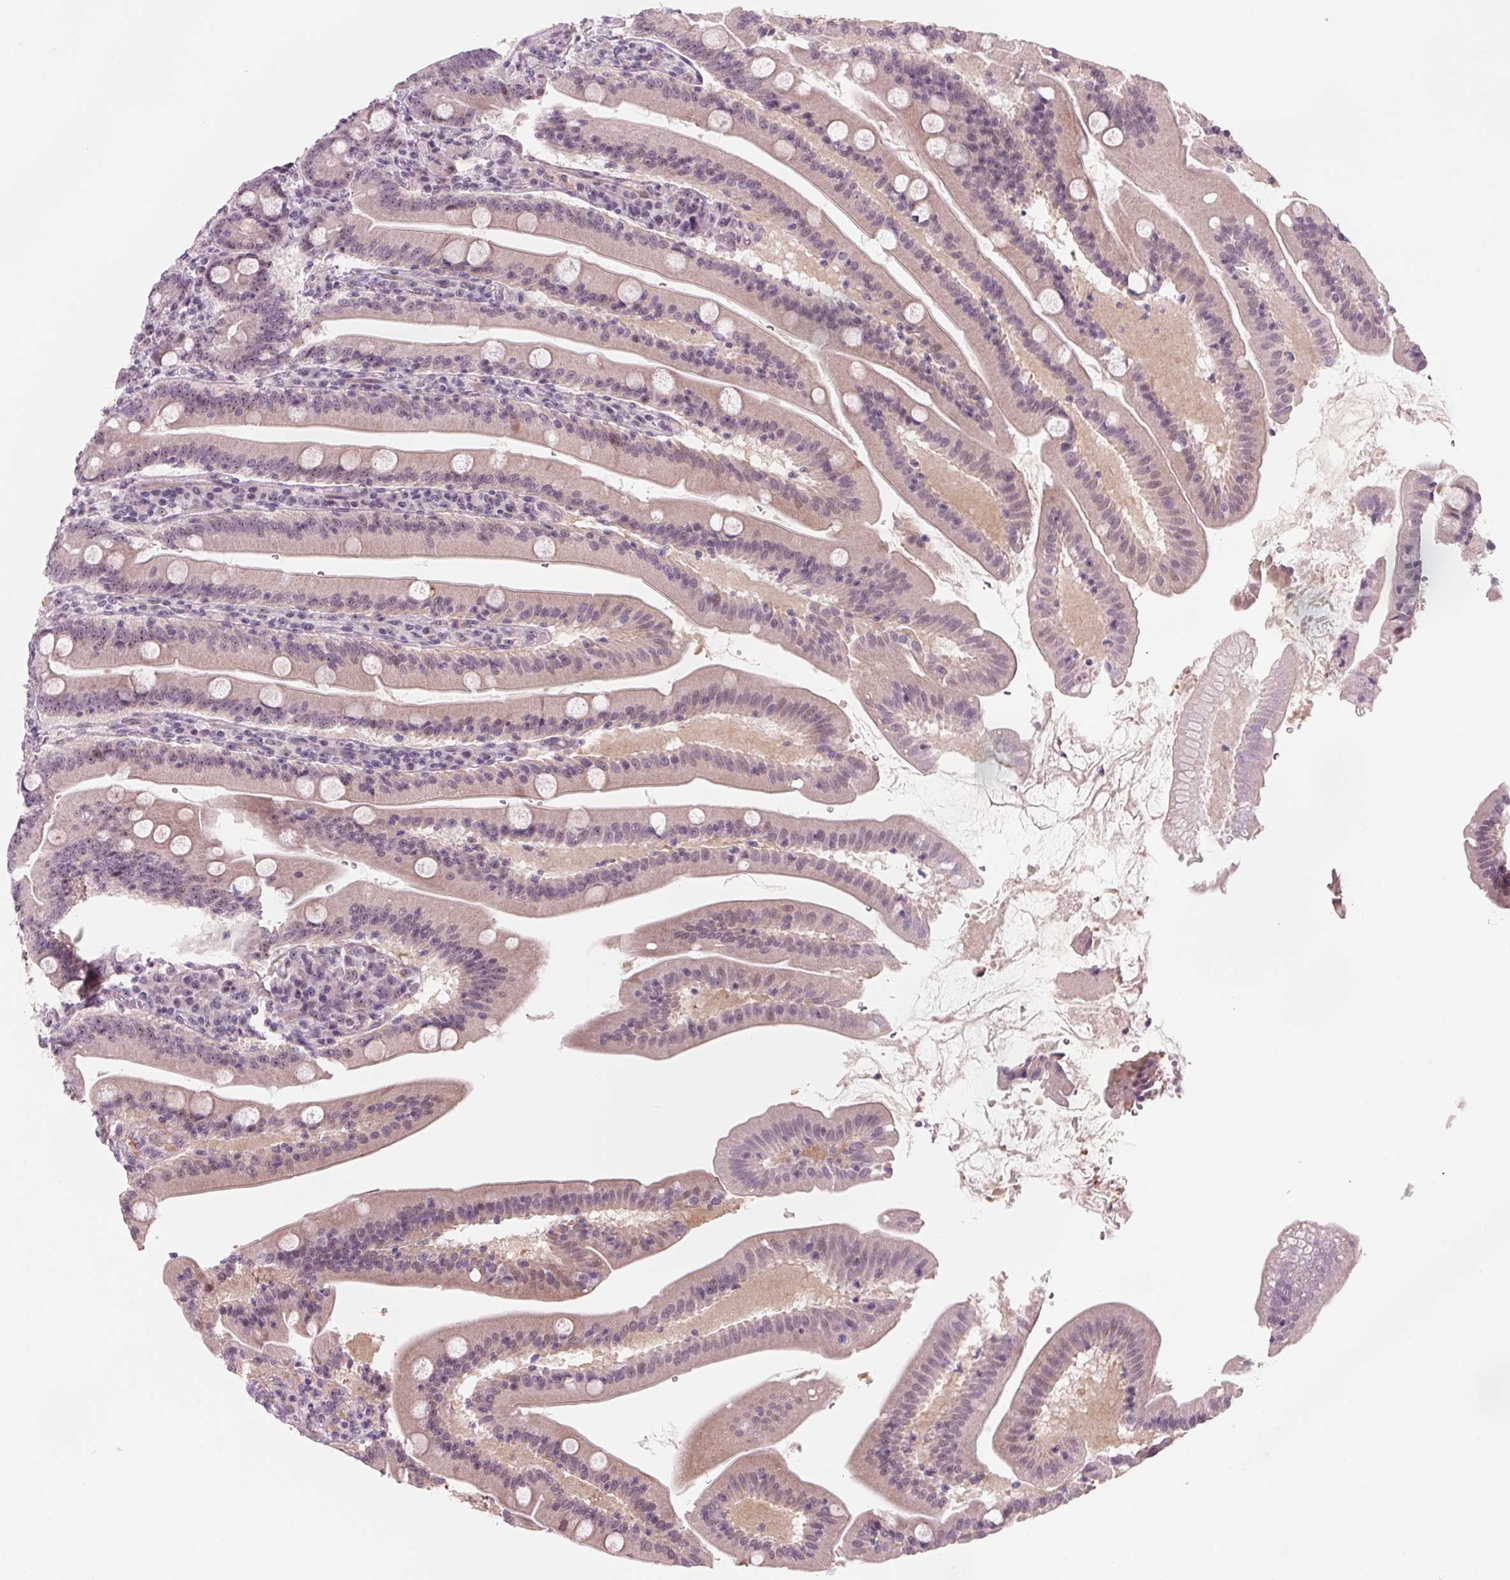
{"staining": {"intensity": "weak", "quantity": "25%-75%", "location": "cytoplasmic/membranous,nuclear"}, "tissue": "small intestine", "cell_type": "Glandular cells", "image_type": "normal", "snomed": [{"axis": "morphology", "description": "Normal tissue, NOS"}, {"axis": "topography", "description": "Small intestine"}], "caption": "Protein staining of unremarkable small intestine reveals weak cytoplasmic/membranous,nuclear positivity in about 25%-75% of glandular cells.", "gene": "DNTTIP2", "patient": {"sex": "male", "age": 37}}